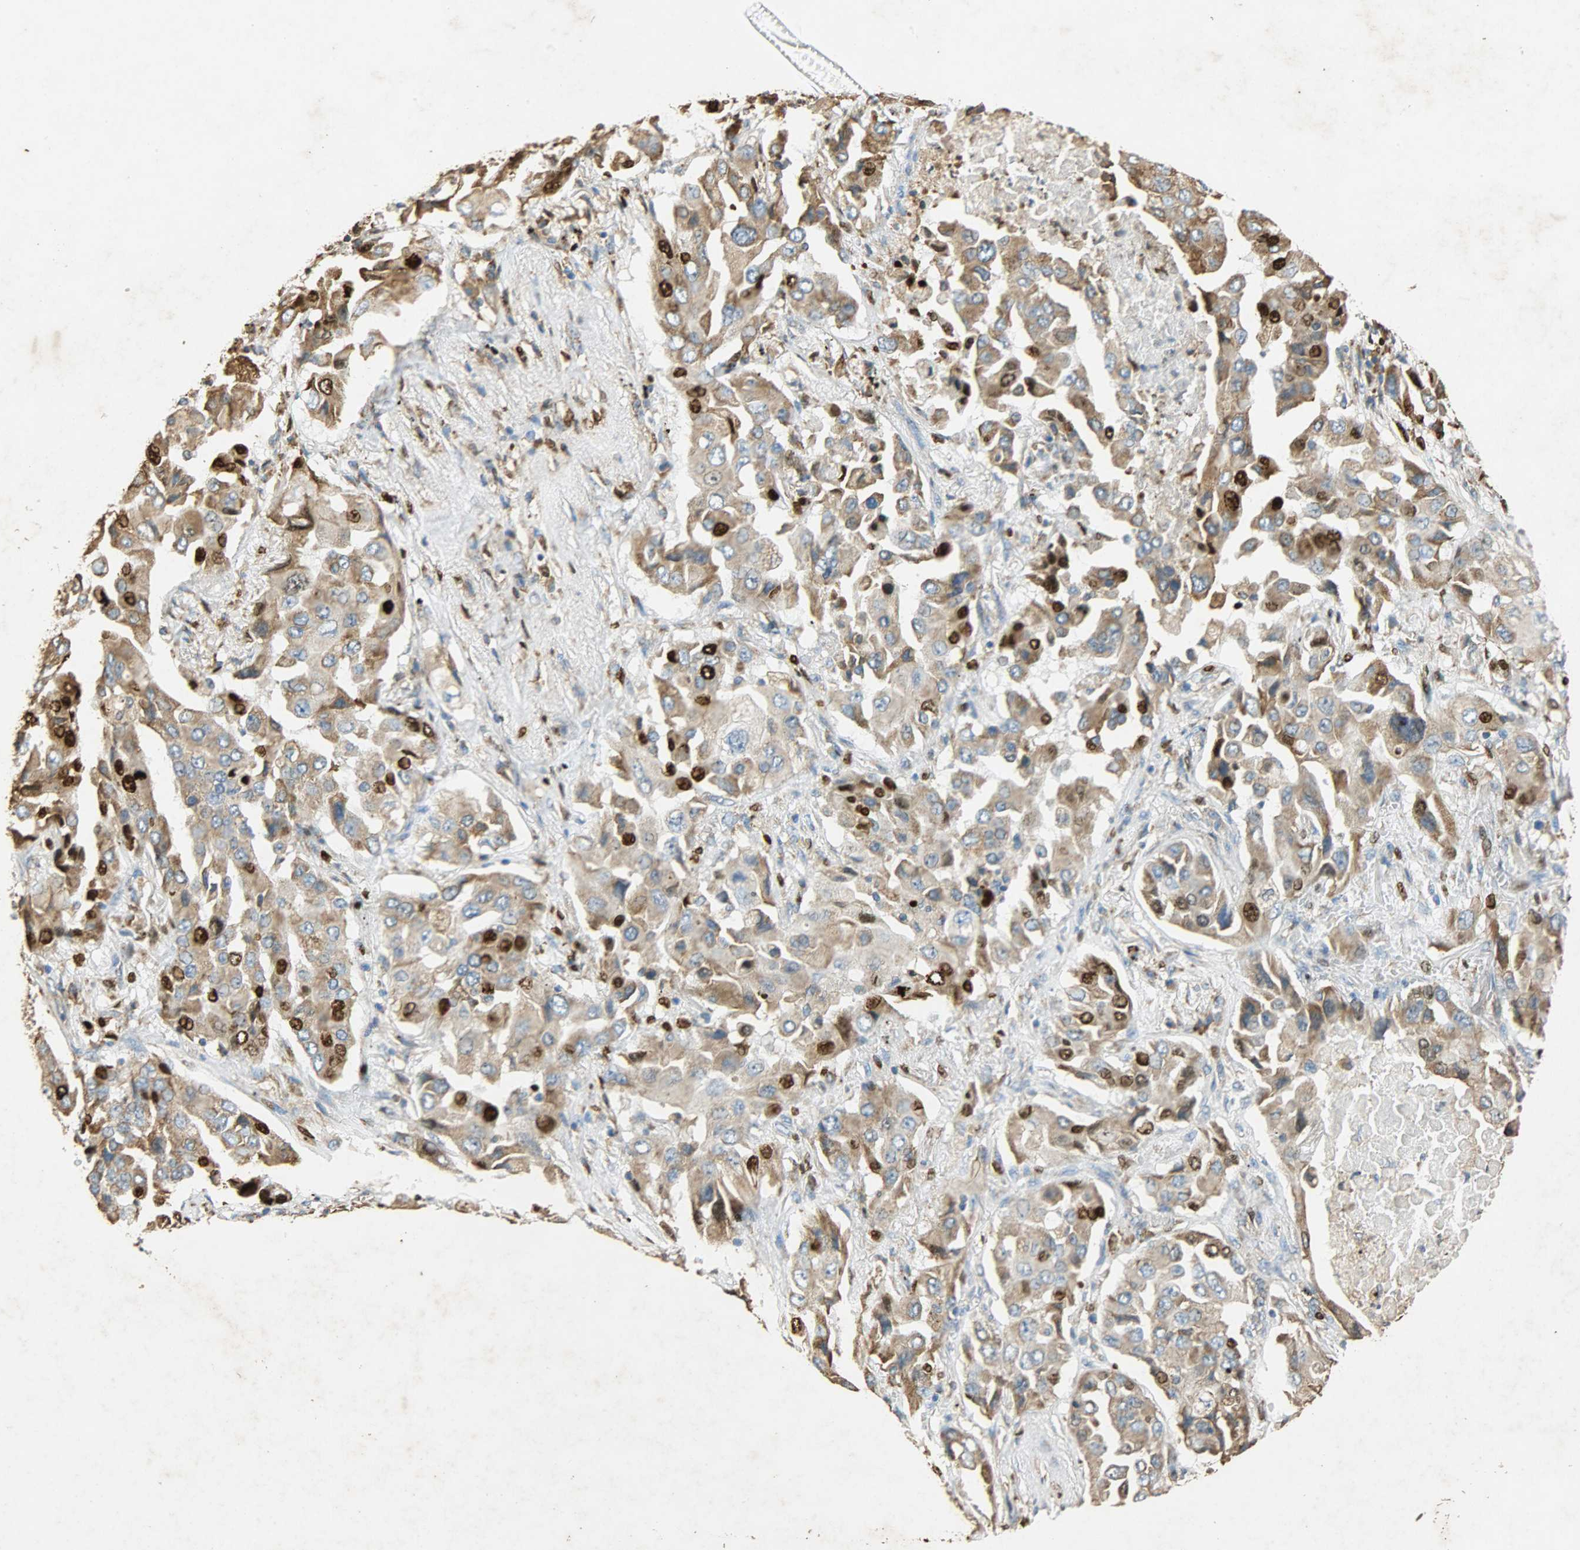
{"staining": {"intensity": "moderate", "quantity": ">75%", "location": "cytoplasmic/membranous"}, "tissue": "lung cancer", "cell_type": "Tumor cells", "image_type": "cancer", "snomed": [{"axis": "morphology", "description": "Adenocarcinoma, NOS"}, {"axis": "topography", "description": "Lung"}], "caption": "High-magnification brightfield microscopy of lung adenocarcinoma stained with DAB (brown) and counterstained with hematoxylin (blue). tumor cells exhibit moderate cytoplasmic/membranous expression is present in approximately>75% of cells.", "gene": "HSPA5", "patient": {"sex": "female", "age": 65}}